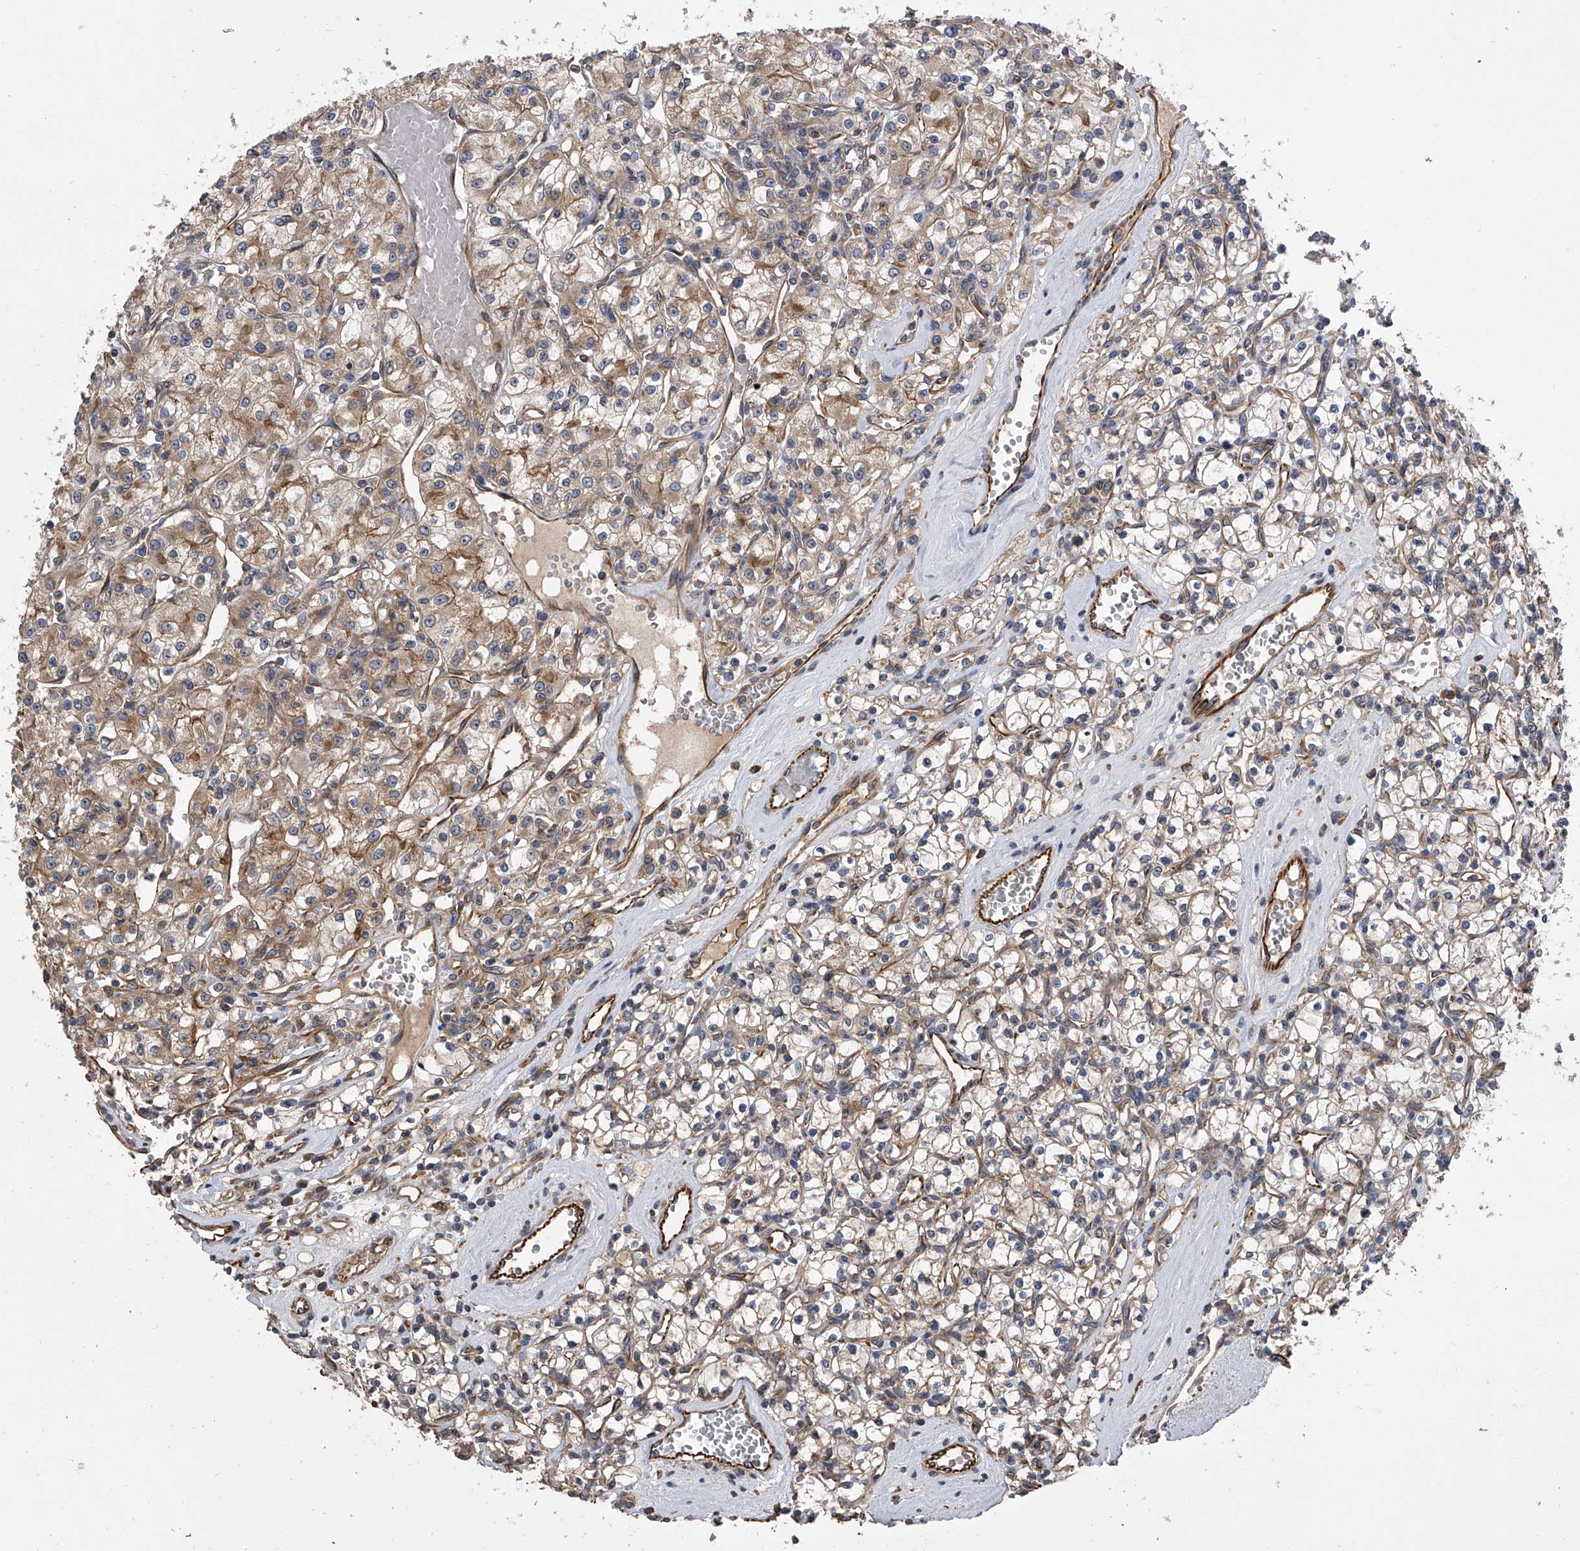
{"staining": {"intensity": "weak", "quantity": "<25%", "location": "cytoplasmic/membranous"}, "tissue": "renal cancer", "cell_type": "Tumor cells", "image_type": "cancer", "snomed": [{"axis": "morphology", "description": "Adenocarcinoma, NOS"}, {"axis": "topography", "description": "Kidney"}], "caption": "Immunohistochemistry (IHC) of human renal cancer (adenocarcinoma) demonstrates no expression in tumor cells.", "gene": "EXOC4", "patient": {"sex": "female", "age": 59}}